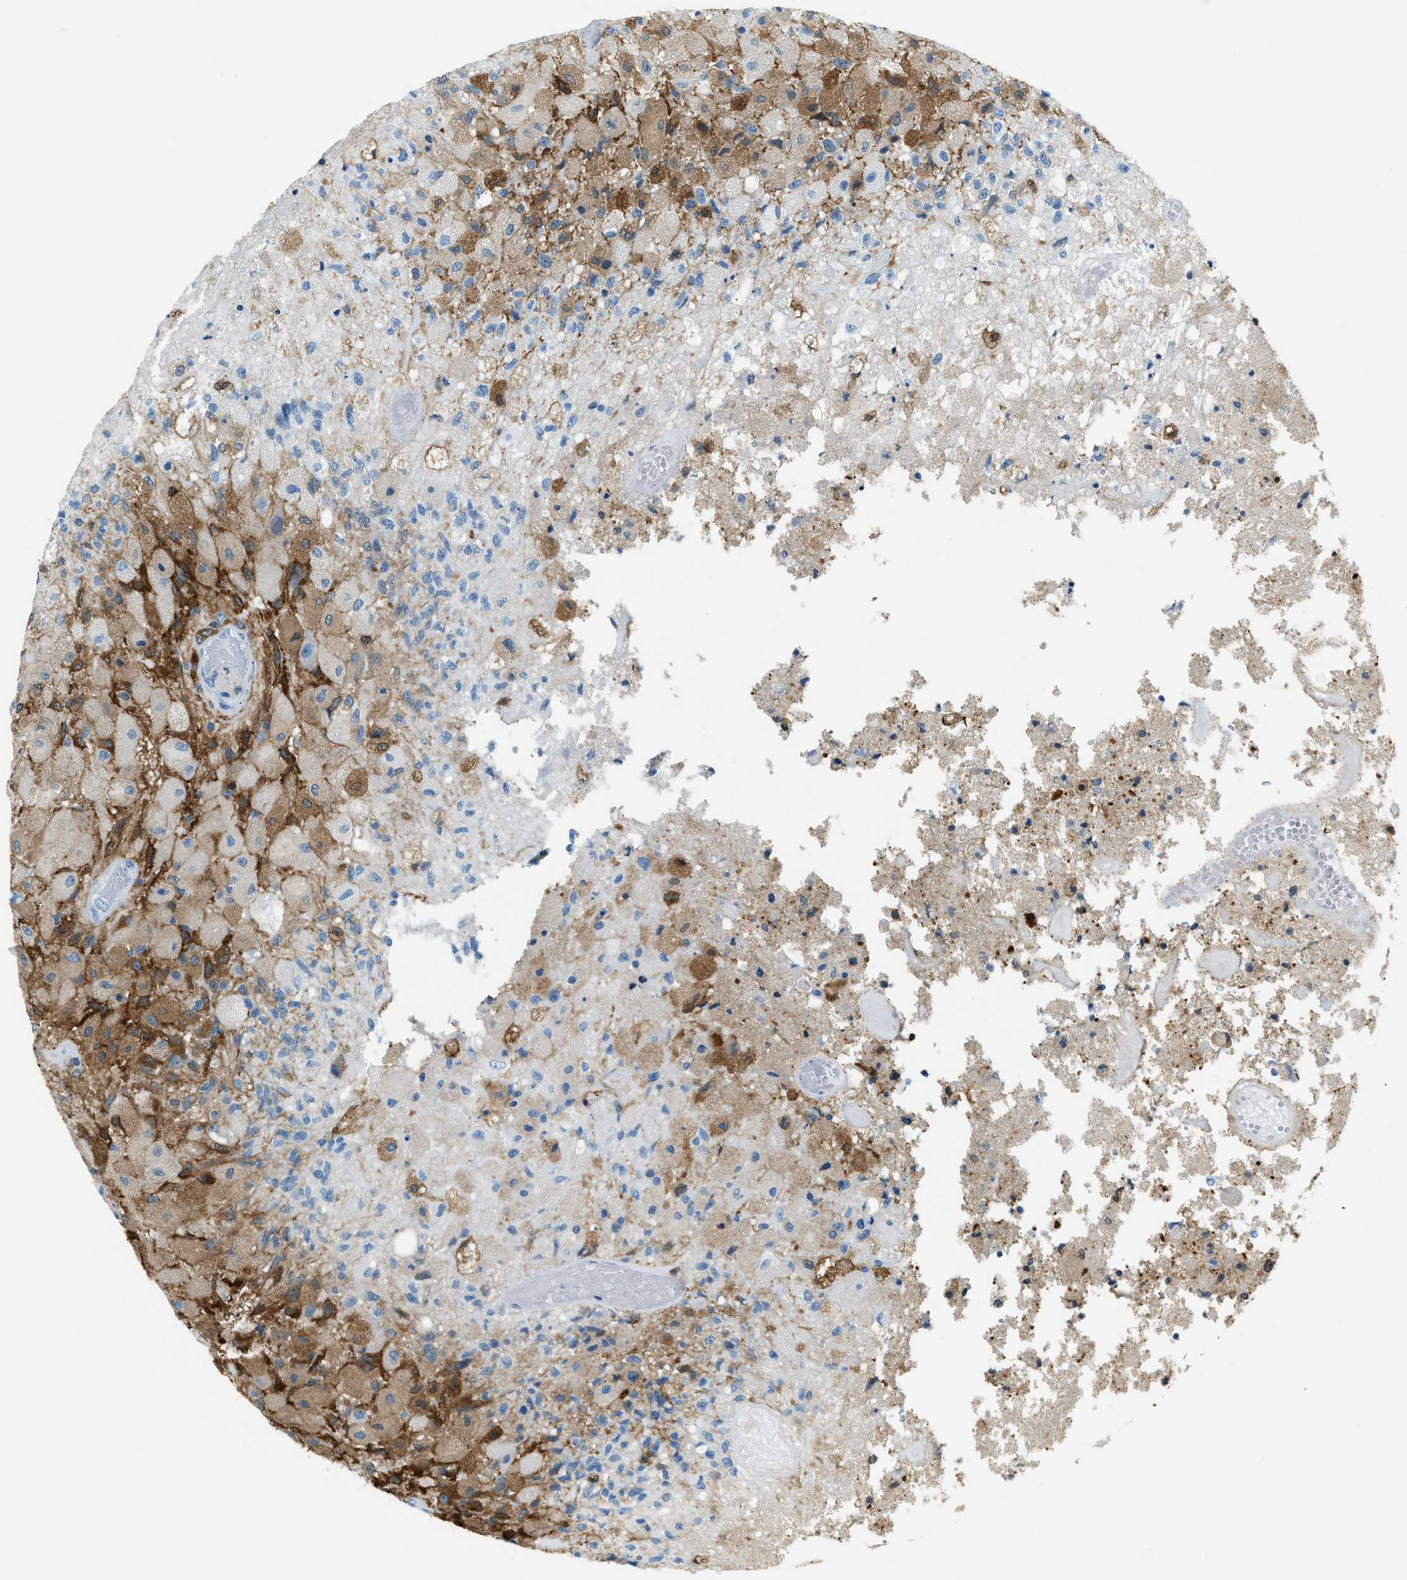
{"staining": {"intensity": "moderate", "quantity": "<25%", "location": "cytoplasmic/membranous"}, "tissue": "glioma", "cell_type": "Tumor cells", "image_type": "cancer", "snomed": [{"axis": "morphology", "description": "Normal tissue, NOS"}, {"axis": "morphology", "description": "Glioma, malignant, High grade"}, {"axis": "topography", "description": "Cerebral cortex"}], "caption": "Protein expression analysis of malignant glioma (high-grade) reveals moderate cytoplasmic/membranous staining in about <25% of tumor cells.", "gene": "MATCAP2", "patient": {"sex": "male", "age": 77}}